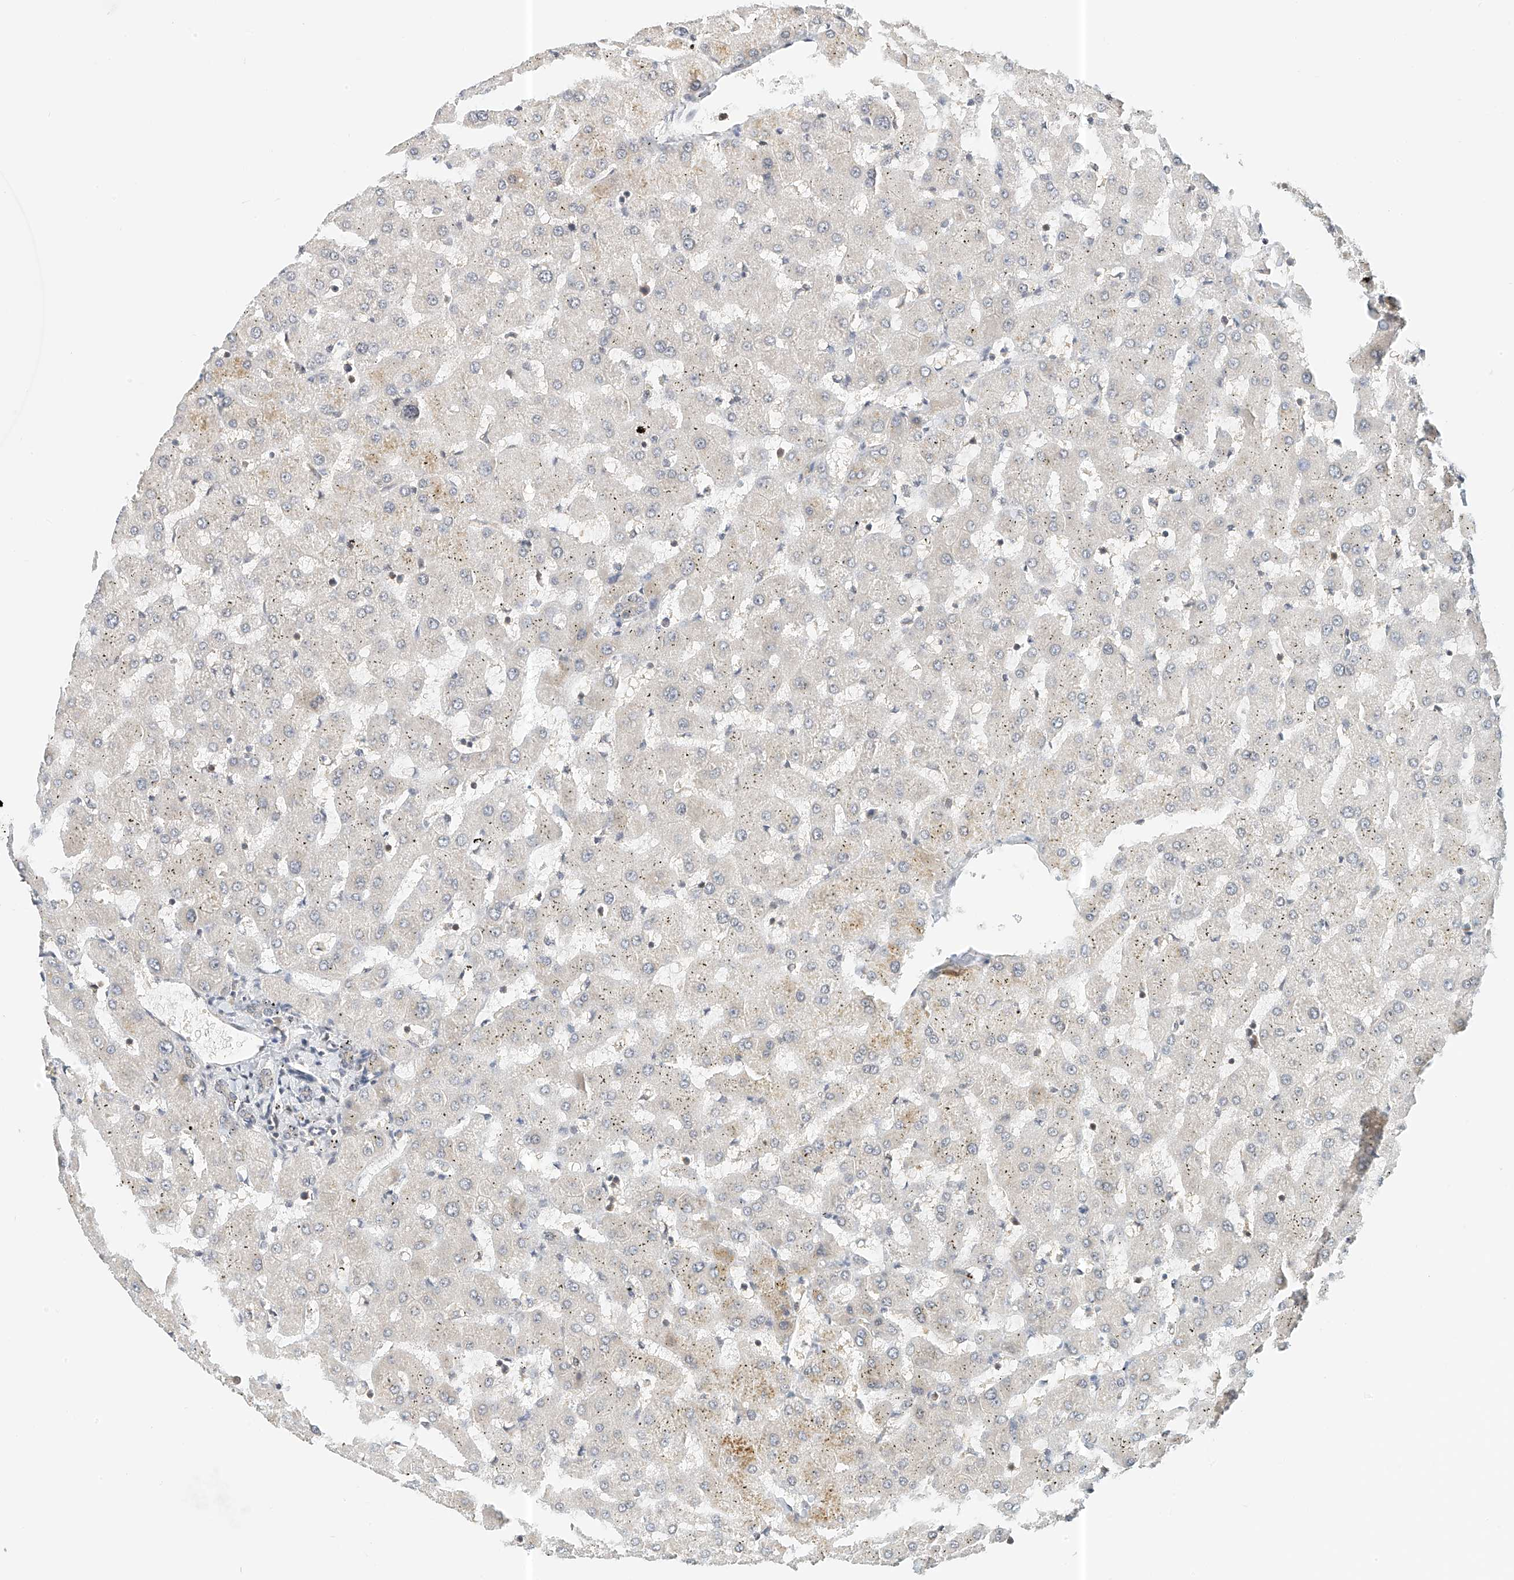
{"staining": {"intensity": "negative", "quantity": "none", "location": "none"}, "tissue": "liver", "cell_type": "Cholangiocytes", "image_type": "normal", "snomed": [{"axis": "morphology", "description": "Normal tissue, NOS"}, {"axis": "topography", "description": "Liver"}], "caption": "This is a image of IHC staining of unremarkable liver, which shows no staining in cholangiocytes. (Stains: DAB (3,3'-diaminobenzidine) immunohistochemistry with hematoxylin counter stain, Microscopy: brightfield microscopy at high magnification).", "gene": "PPA2", "patient": {"sex": "female", "age": 63}}